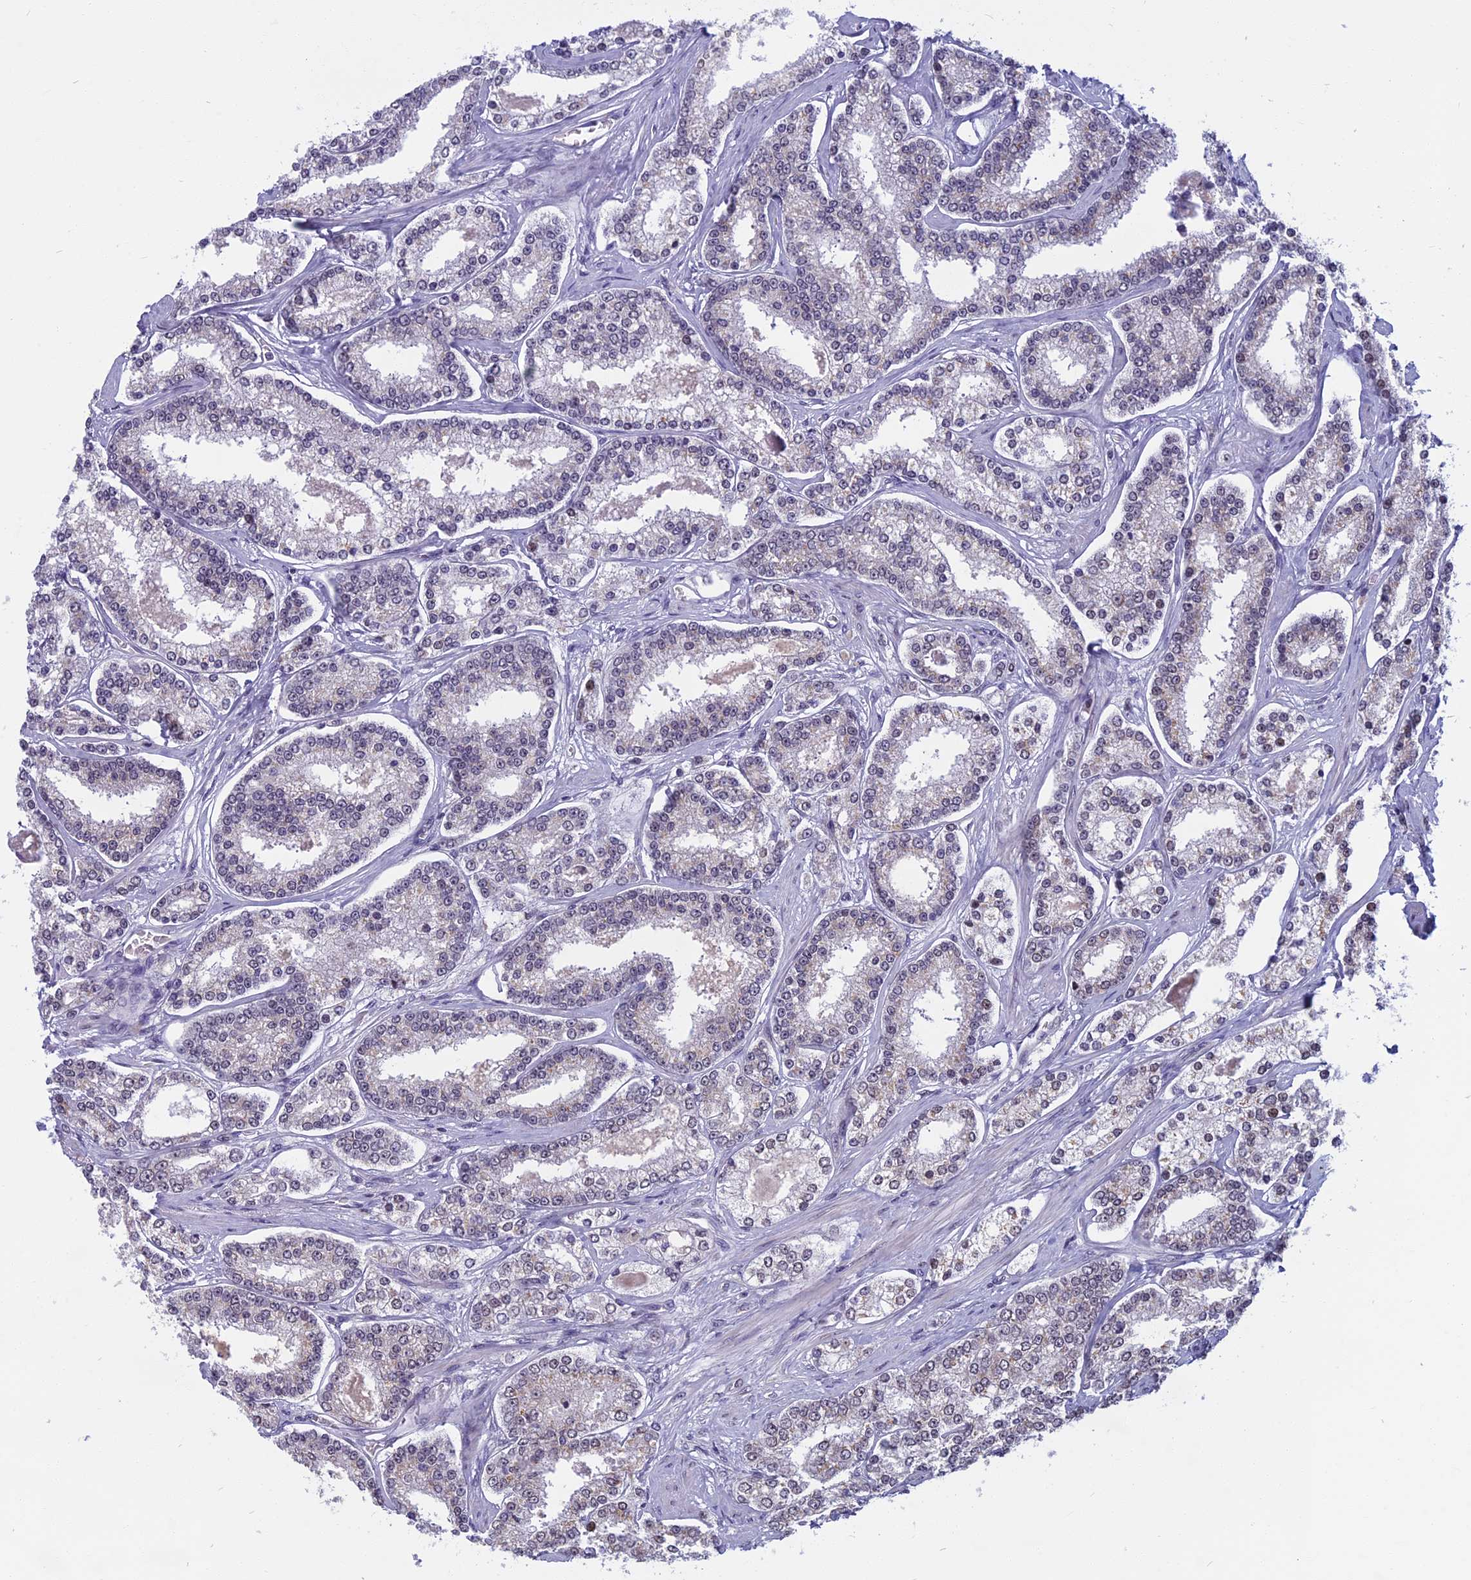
{"staining": {"intensity": "negative", "quantity": "none", "location": "none"}, "tissue": "prostate cancer", "cell_type": "Tumor cells", "image_type": "cancer", "snomed": [{"axis": "morphology", "description": "Normal tissue, NOS"}, {"axis": "morphology", "description": "Adenocarcinoma, High grade"}, {"axis": "topography", "description": "Prostate"}], "caption": "The immunohistochemistry micrograph has no significant staining in tumor cells of prostate cancer tissue.", "gene": "CCDC113", "patient": {"sex": "male", "age": 83}}